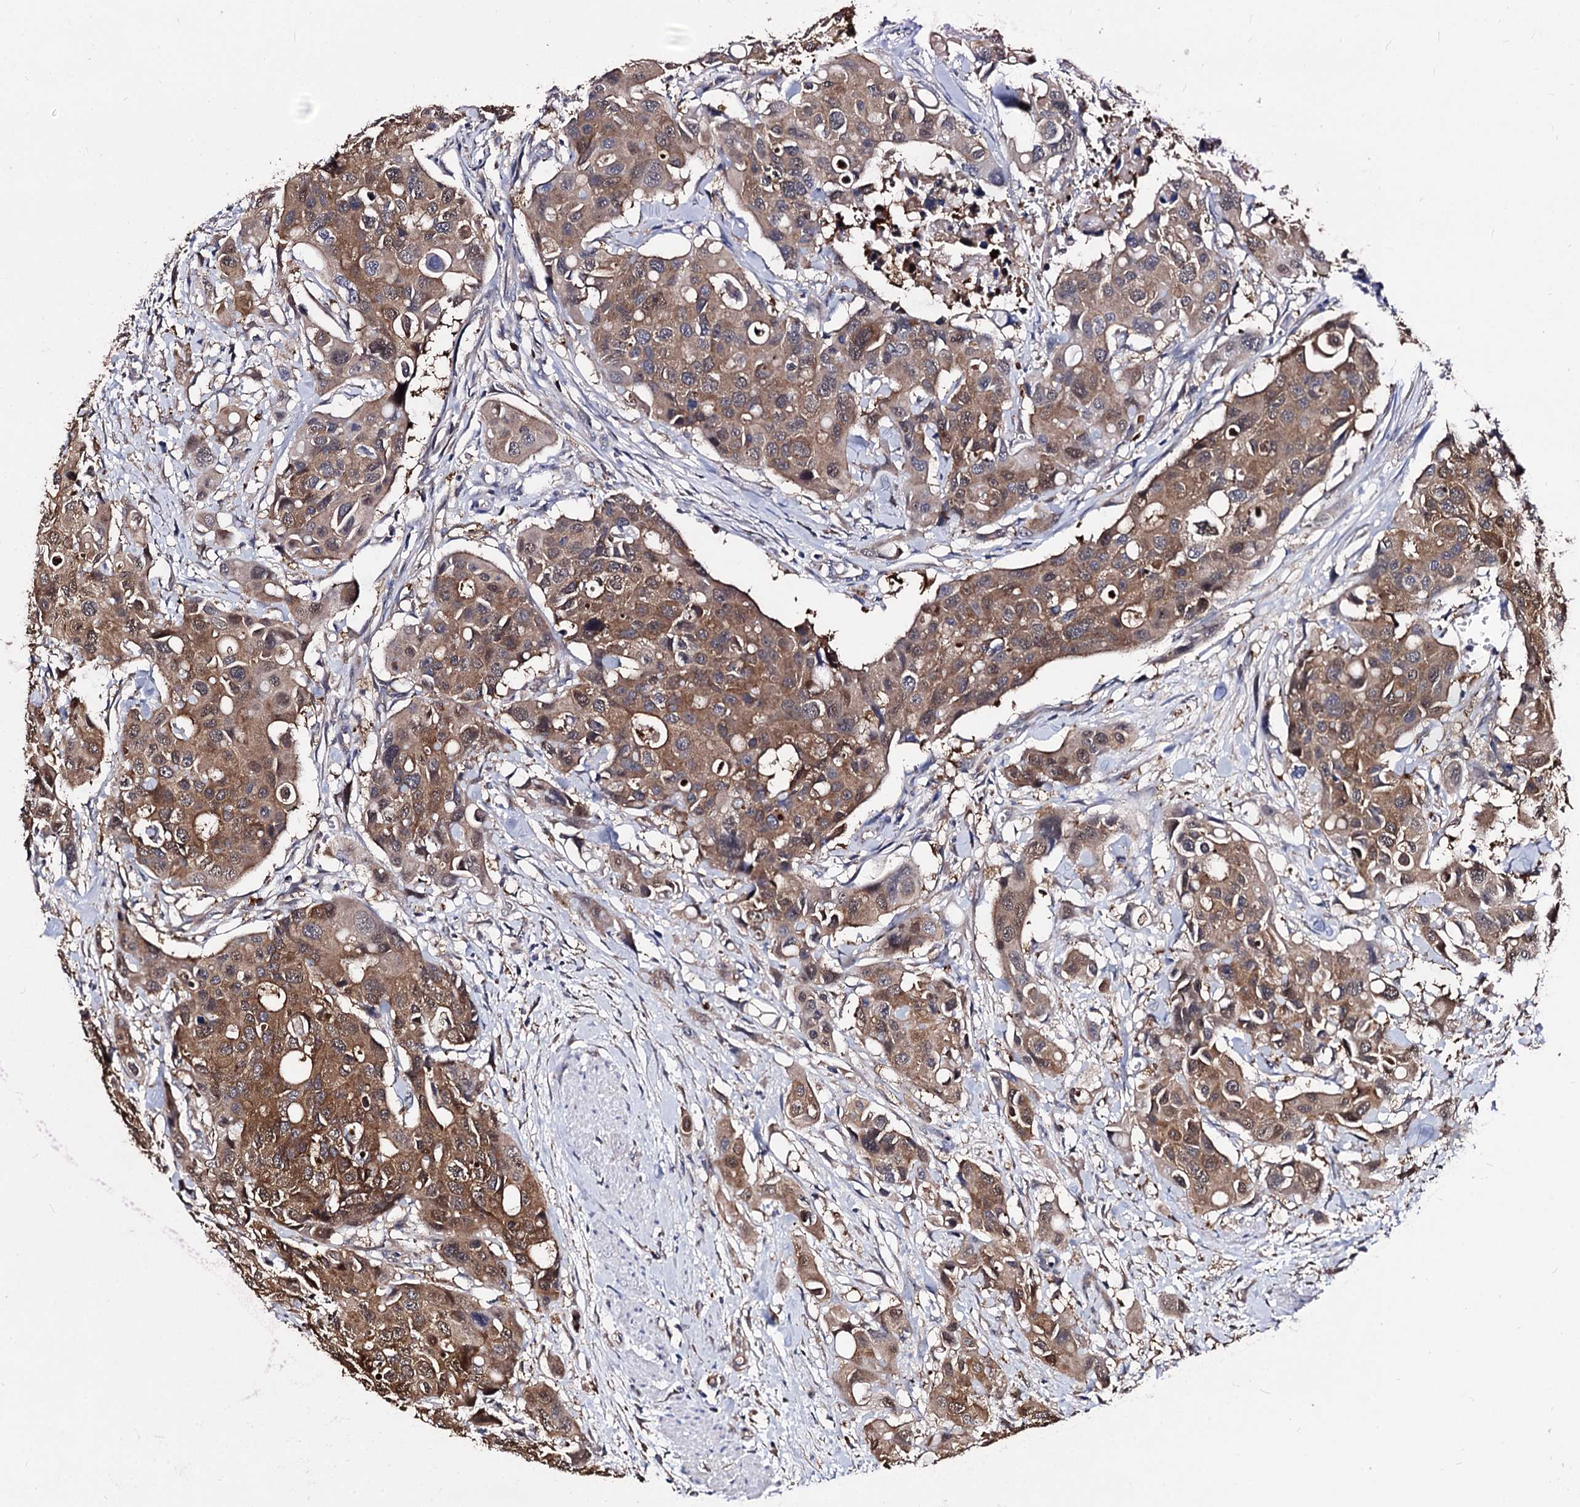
{"staining": {"intensity": "moderate", "quantity": ">75%", "location": "cytoplasmic/membranous"}, "tissue": "colorectal cancer", "cell_type": "Tumor cells", "image_type": "cancer", "snomed": [{"axis": "morphology", "description": "Adenocarcinoma, NOS"}, {"axis": "topography", "description": "Colon"}], "caption": "This is a histology image of immunohistochemistry (IHC) staining of colorectal cancer (adenocarcinoma), which shows moderate expression in the cytoplasmic/membranous of tumor cells.", "gene": "NME1", "patient": {"sex": "male", "age": 77}}